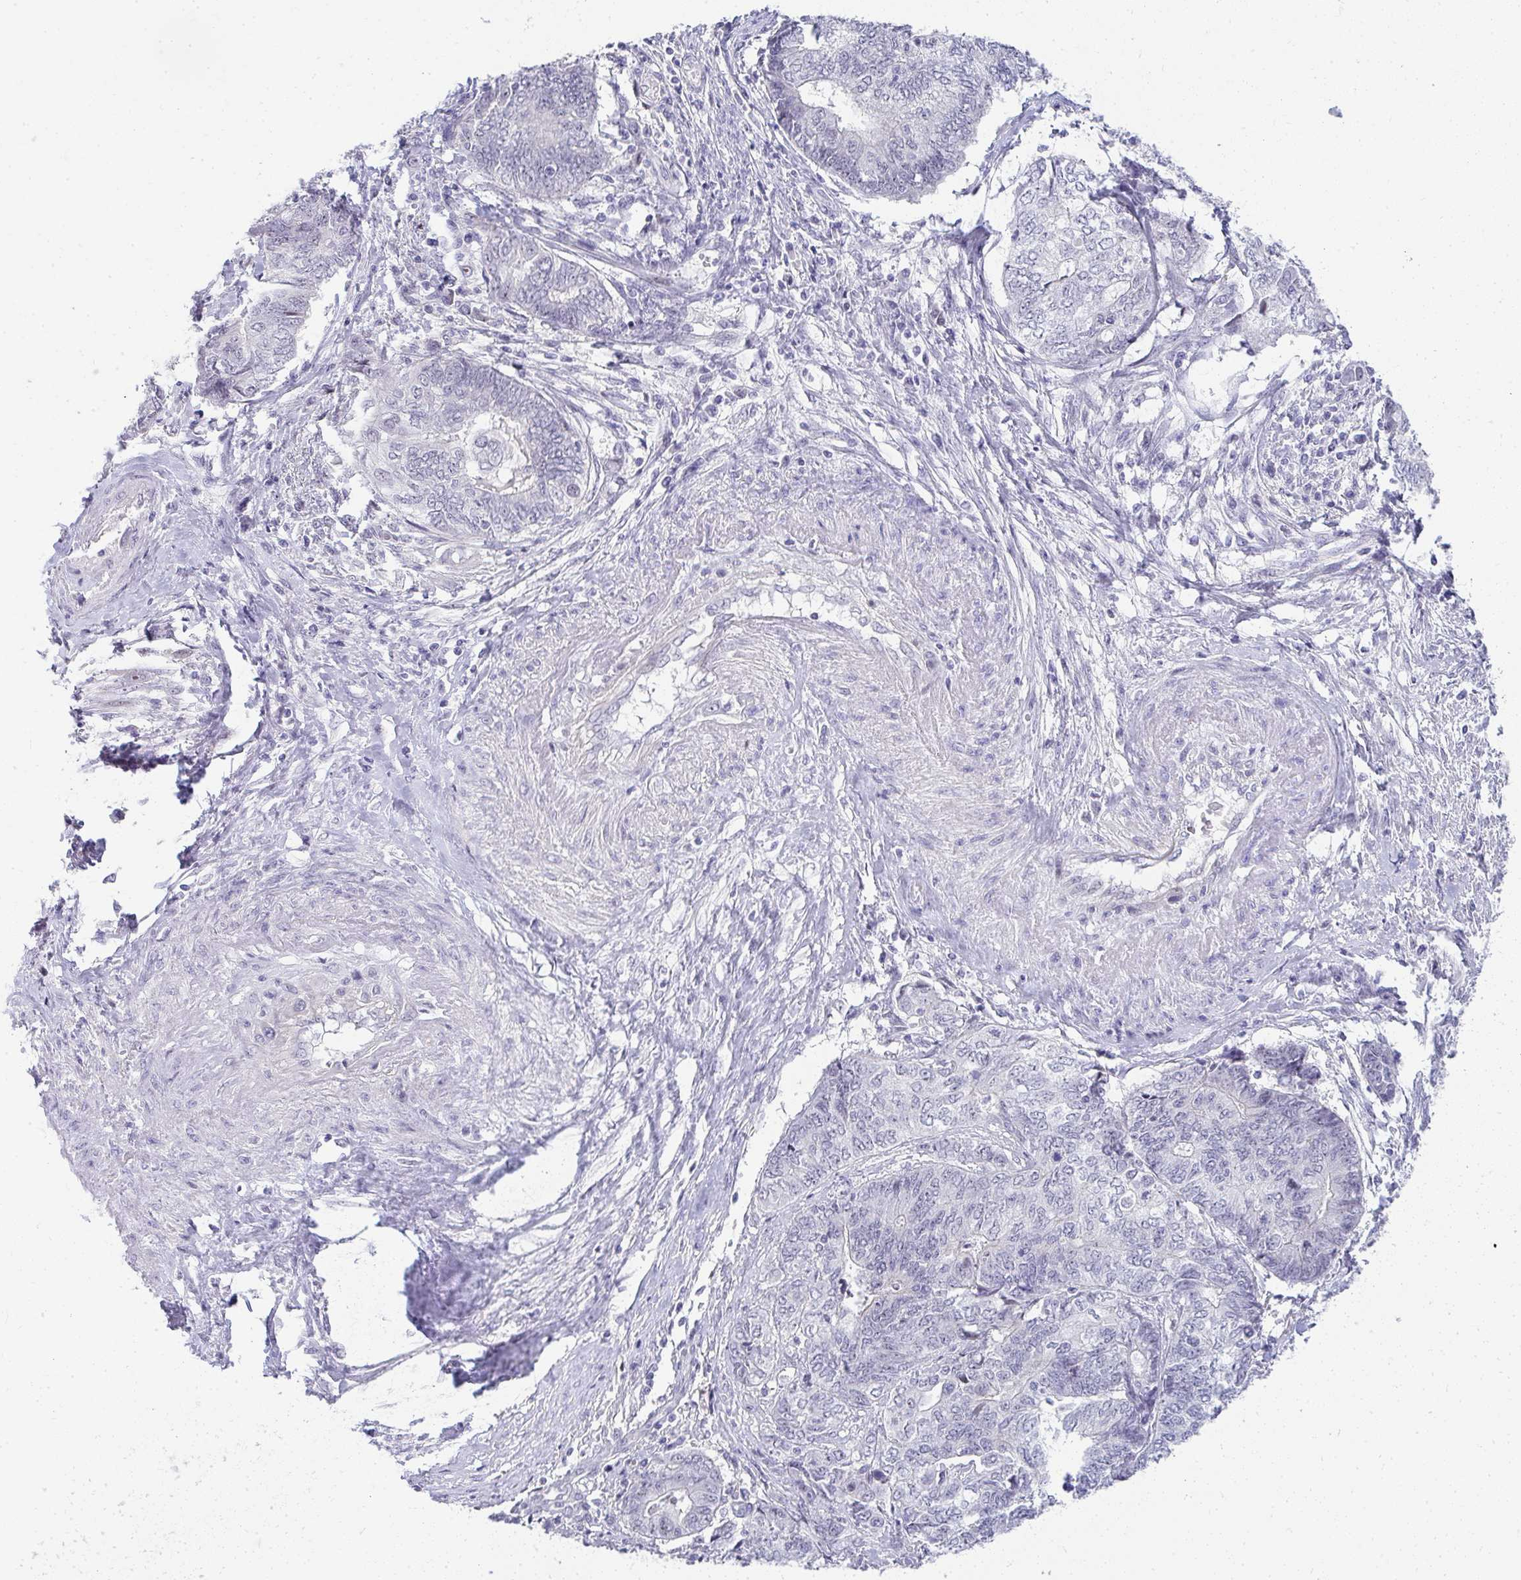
{"staining": {"intensity": "negative", "quantity": "none", "location": "none"}, "tissue": "endometrial cancer", "cell_type": "Tumor cells", "image_type": "cancer", "snomed": [{"axis": "morphology", "description": "Adenocarcinoma, NOS"}, {"axis": "topography", "description": "Uterus"}, {"axis": "topography", "description": "Endometrium"}], "caption": "Micrograph shows no significant protein positivity in tumor cells of endometrial adenocarcinoma. Brightfield microscopy of immunohistochemistry stained with DAB (3,3'-diaminobenzidine) (brown) and hematoxylin (blue), captured at high magnification.", "gene": "EID3", "patient": {"sex": "female", "age": 70}}